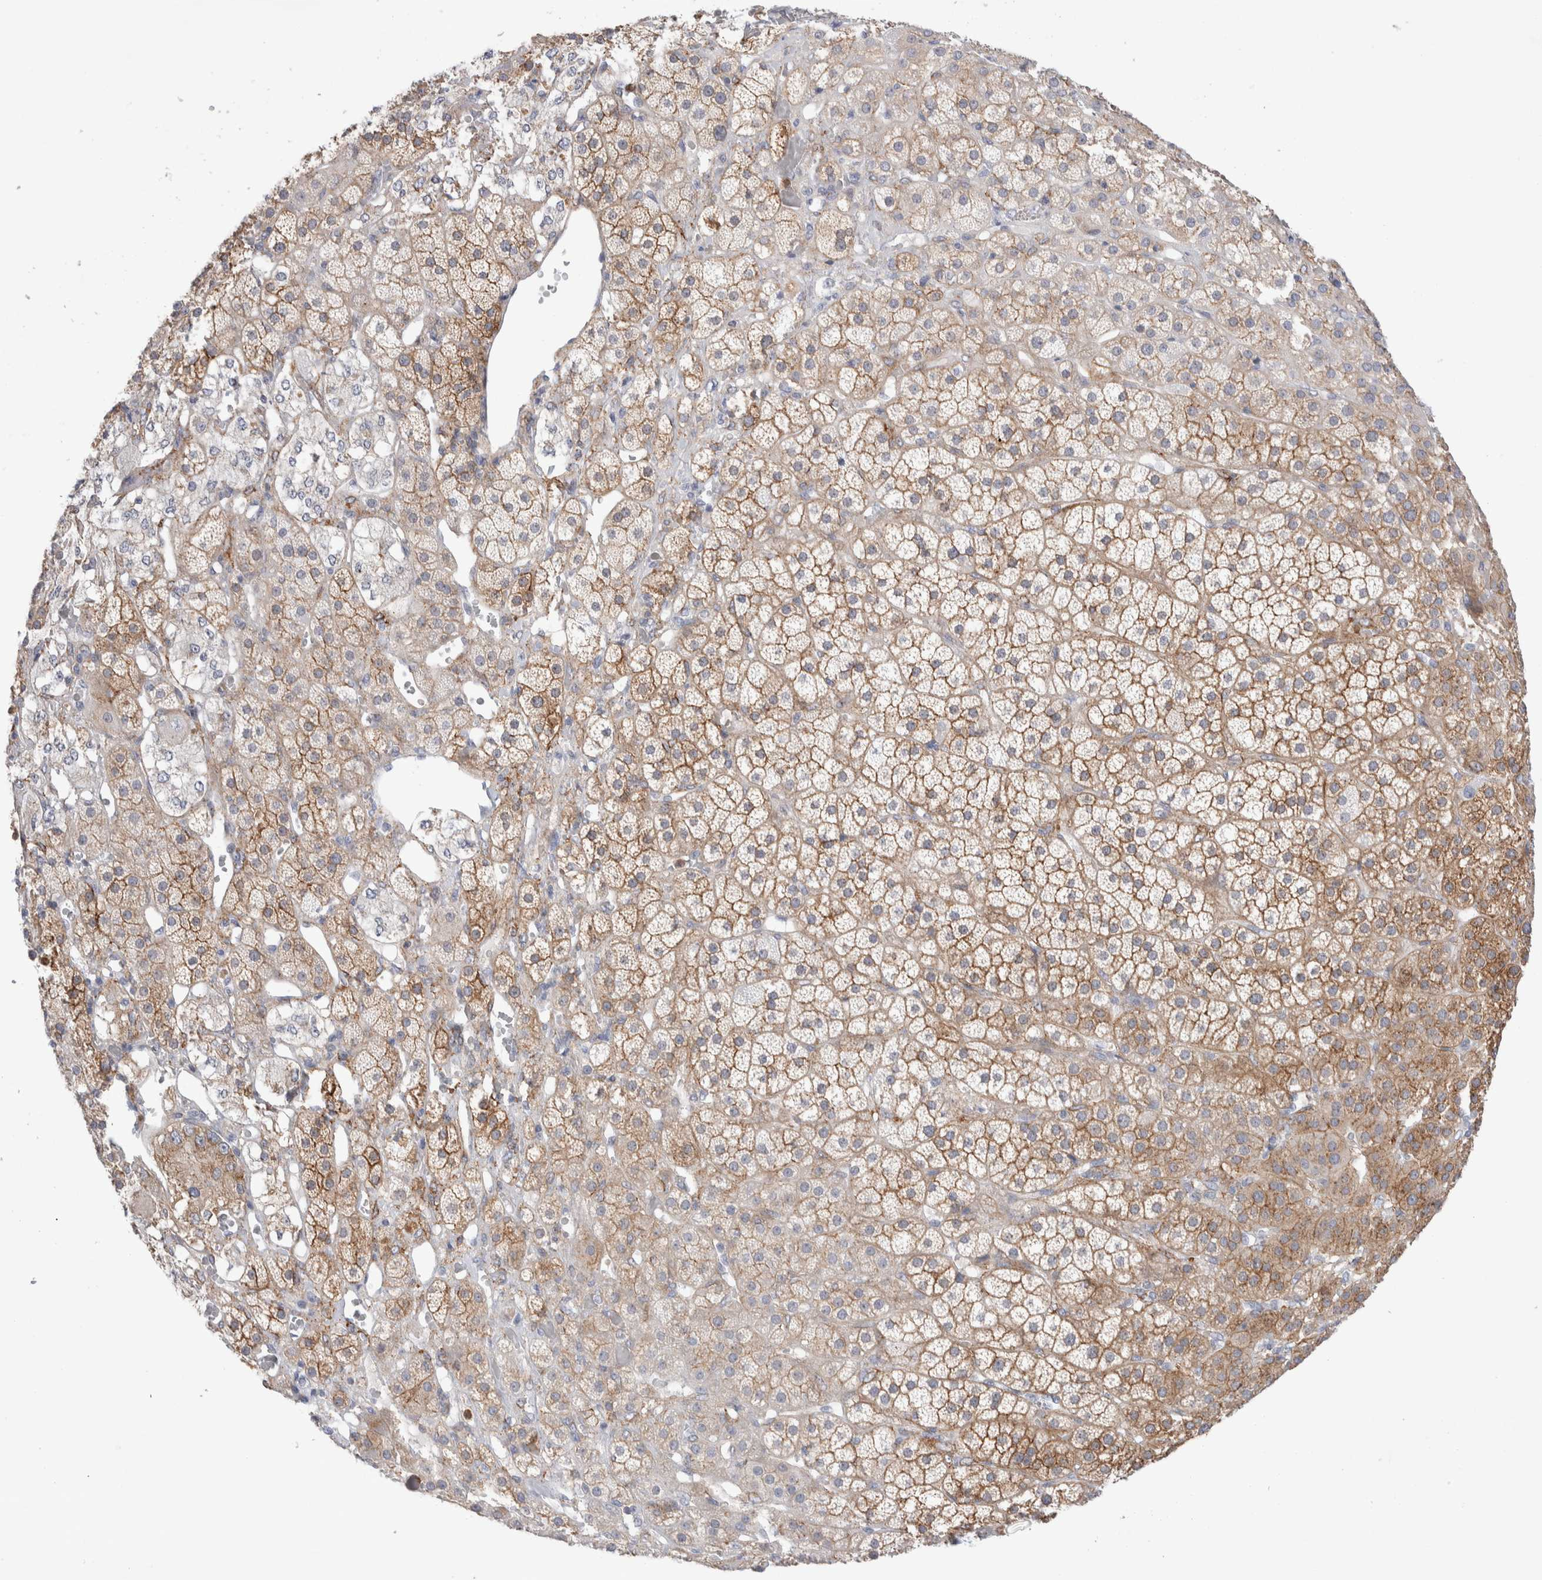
{"staining": {"intensity": "moderate", "quantity": ">75%", "location": "cytoplasmic/membranous"}, "tissue": "adrenal gland", "cell_type": "Glandular cells", "image_type": "normal", "snomed": [{"axis": "morphology", "description": "Normal tissue, NOS"}, {"axis": "topography", "description": "Adrenal gland"}], "caption": "Glandular cells display medium levels of moderate cytoplasmic/membranous staining in about >75% of cells in unremarkable human adrenal gland.", "gene": "SEPTIN4", "patient": {"sex": "male", "age": 57}}